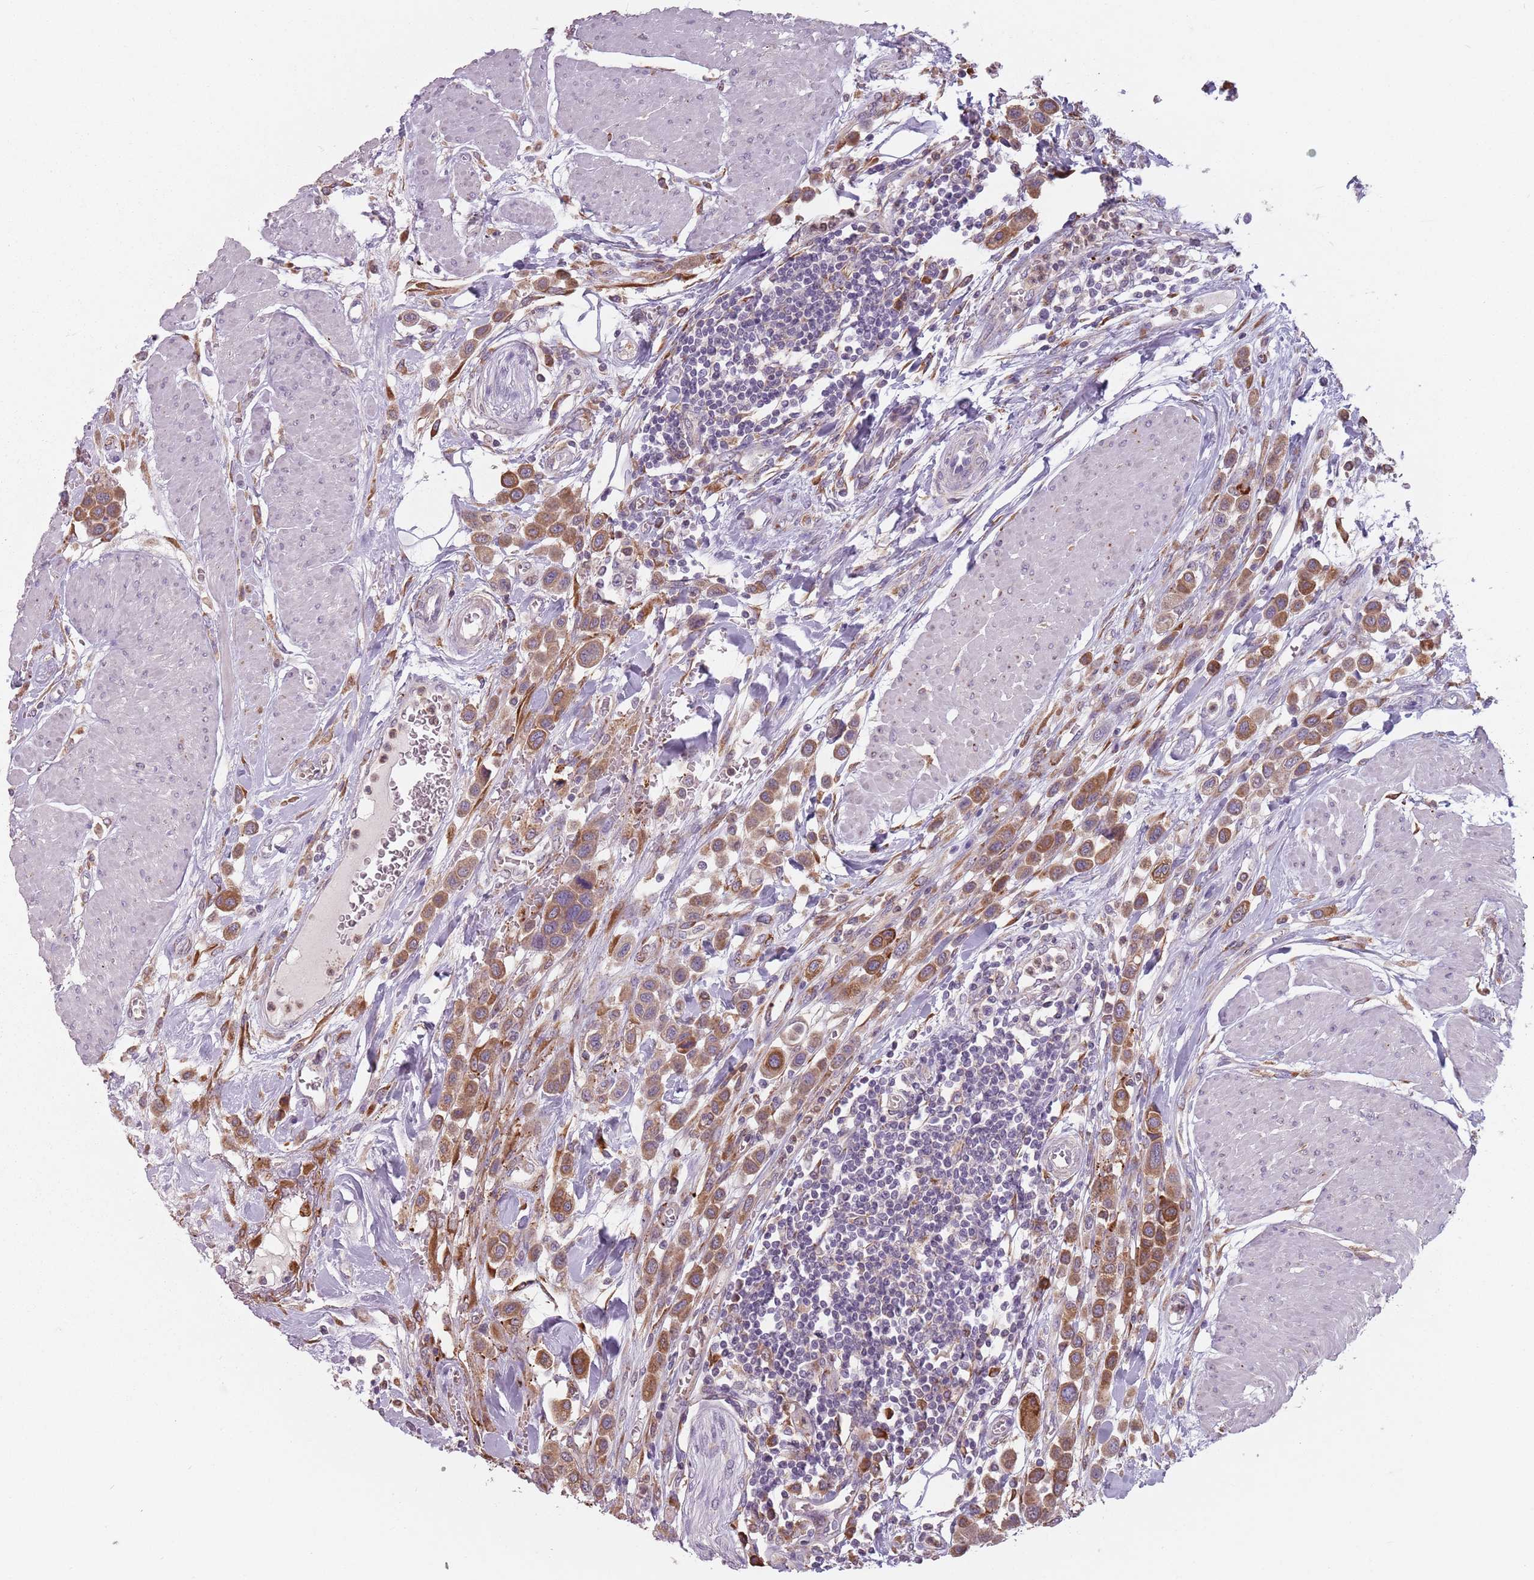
{"staining": {"intensity": "moderate", "quantity": ">75%", "location": "cytoplasmic/membranous"}, "tissue": "urothelial cancer", "cell_type": "Tumor cells", "image_type": "cancer", "snomed": [{"axis": "morphology", "description": "Urothelial carcinoma, High grade"}, {"axis": "topography", "description": "Urinary bladder"}], "caption": "Protein expression by immunohistochemistry (IHC) exhibits moderate cytoplasmic/membranous expression in about >75% of tumor cells in high-grade urothelial carcinoma.", "gene": "RPS9", "patient": {"sex": "male", "age": 50}}